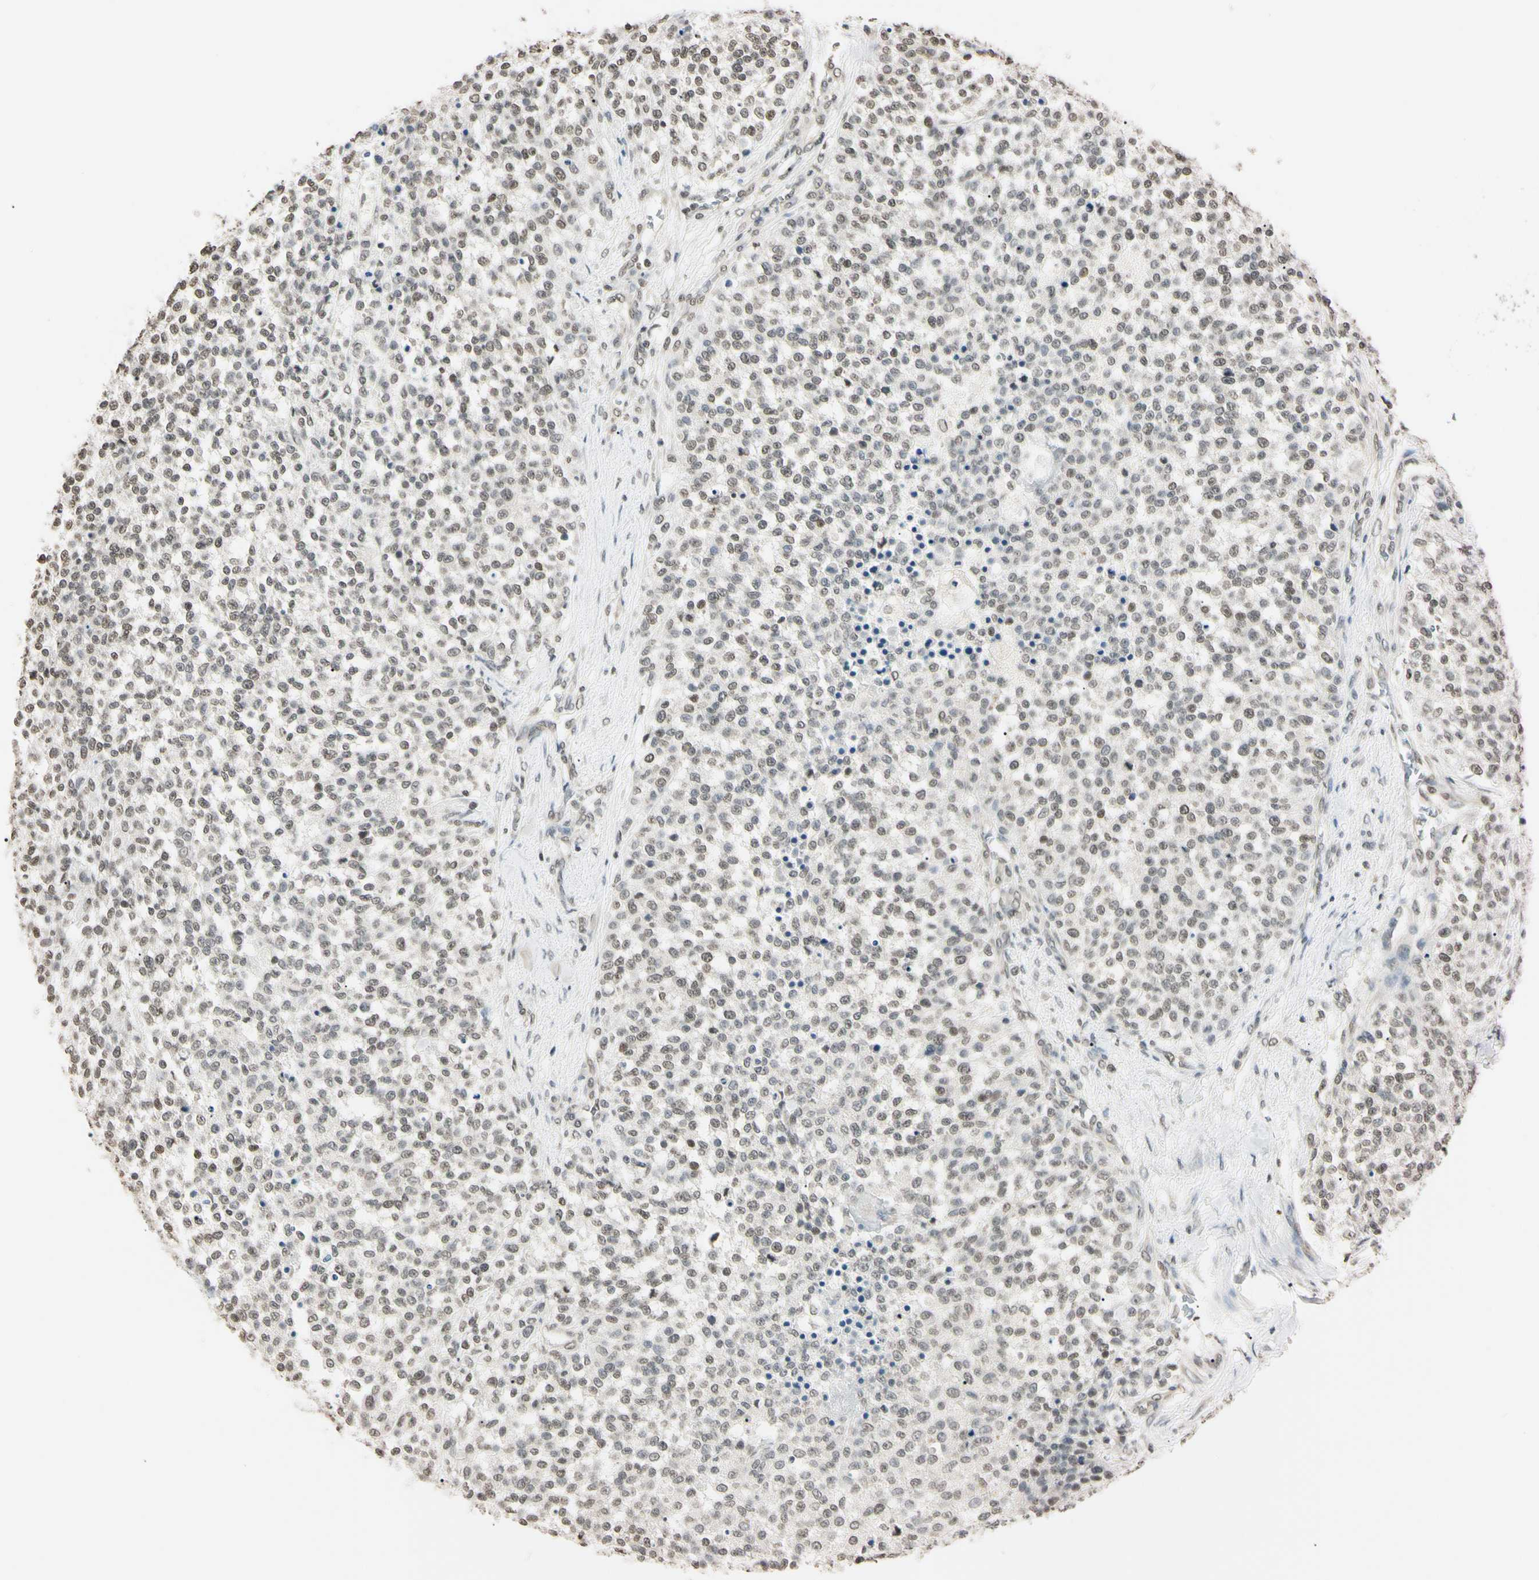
{"staining": {"intensity": "weak", "quantity": "25%-75%", "location": "nuclear"}, "tissue": "testis cancer", "cell_type": "Tumor cells", "image_type": "cancer", "snomed": [{"axis": "morphology", "description": "Seminoma, NOS"}, {"axis": "topography", "description": "Testis"}], "caption": "A brown stain highlights weak nuclear expression of a protein in human testis seminoma tumor cells. Using DAB (3,3'-diaminobenzidine) (brown) and hematoxylin (blue) stains, captured at high magnification using brightfield microscopy.", "gene": "CDC45", "patient": {"sex": "male", "age": 59}}